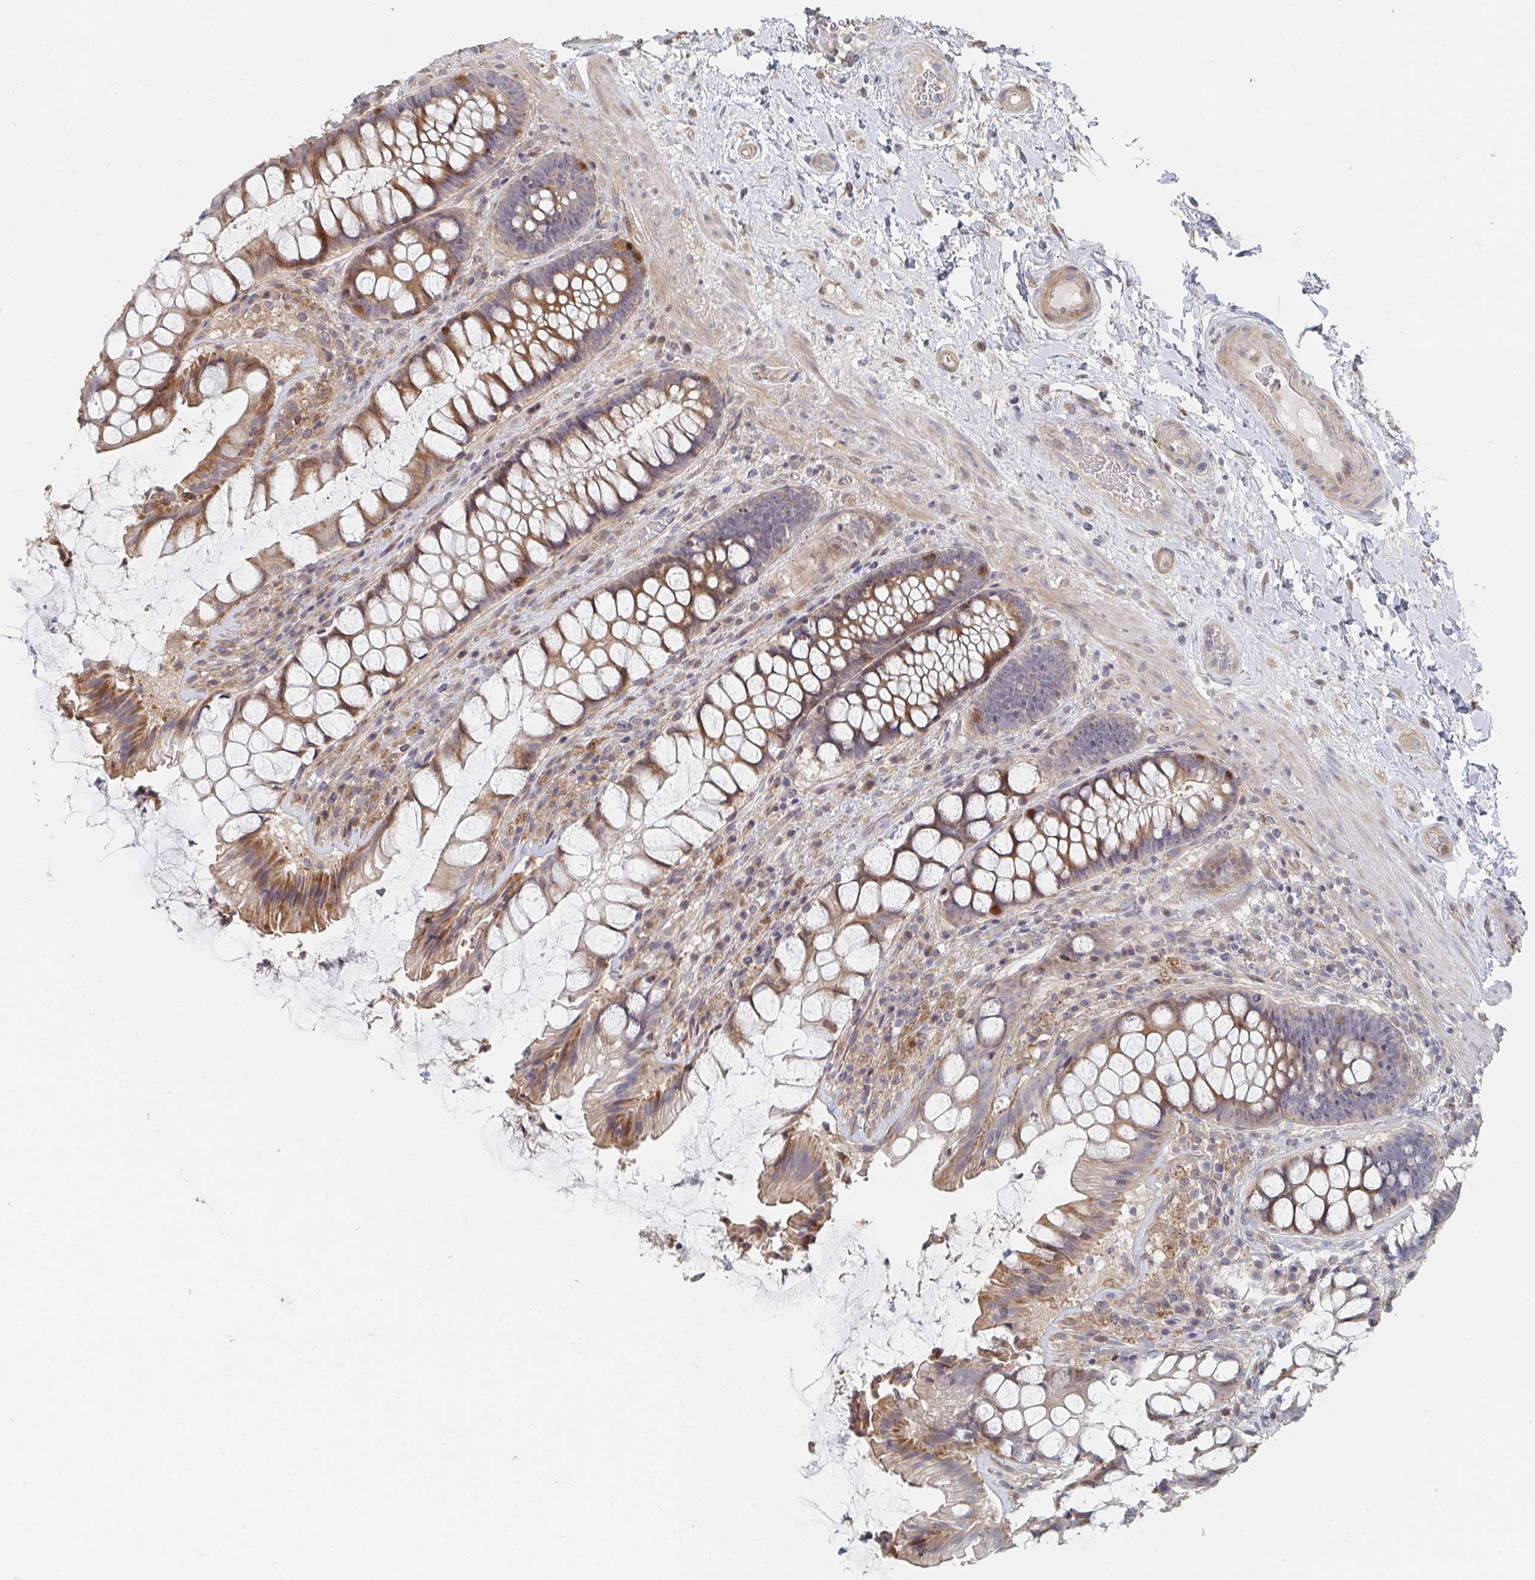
{"staining": {"intensity": "moderate", "quantity": ">75%", "location": "cytoplasmic/membranous"}, "tissue": "rectum", "cell_type": "Glandular cells", "image_type": "normal", "snomed": [{"axis": "morphology", "description": "Normal tissue, NOS"}, {"axis": "topography", "description": "Rectum"}], "caption": "Brown immunohistochemical staining in normal human rectum demonstrates moderate cytoplasmic/membranous staining in about >75% of glandular cells. (Stains: DAB in brown, nuclei in blue, Microscopy: brightfield microscopy at high magnification).", "gene": "PTEN", "patient": {"sex": "female", "age": 58}}